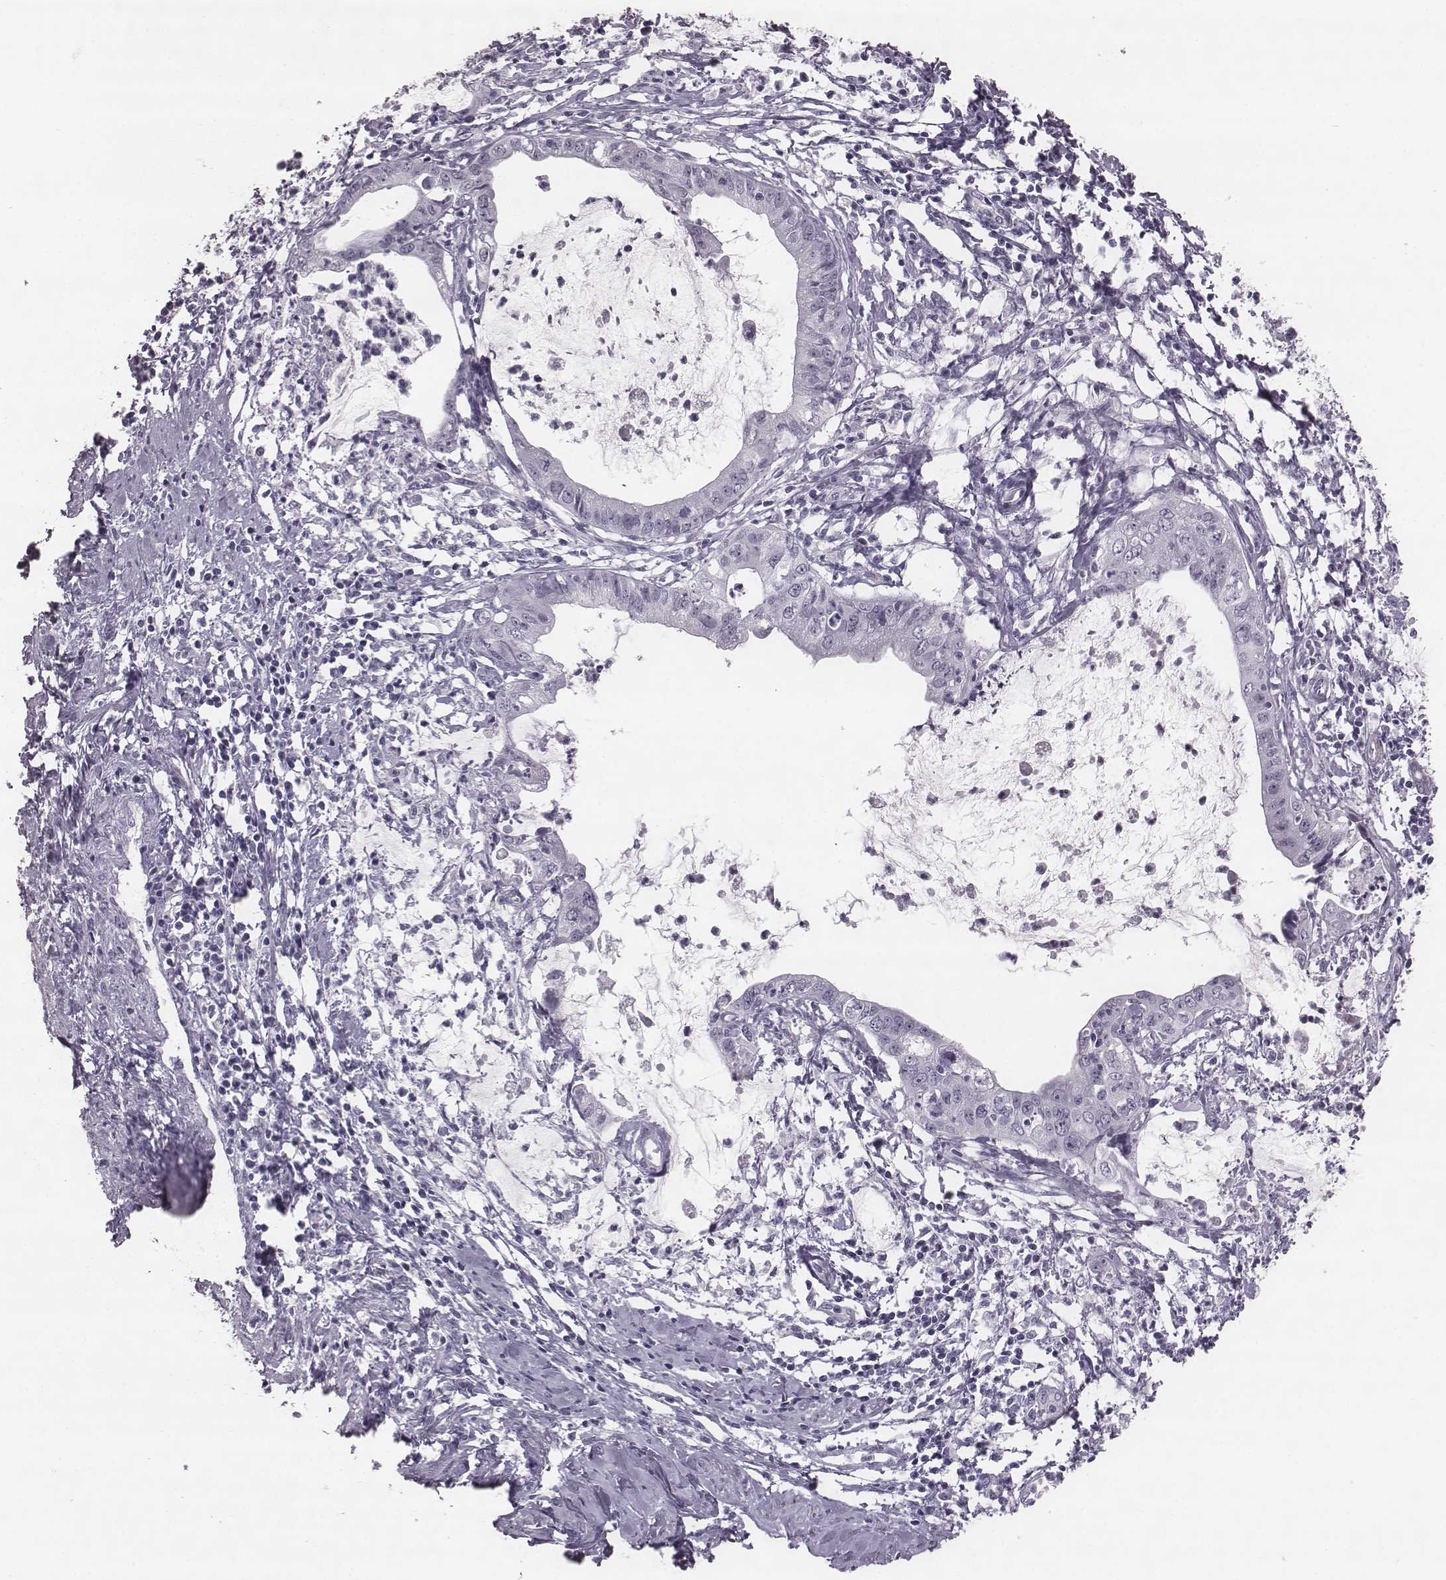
{"staining": {"intensity": "negative", "quantity": "none", "location": "none"}, "tissue": "cervical cancer", "cell_type": "Tumor cells", "image_type": "cancer", "snomed": [{"axis": "morphology", "description": "Normal tissue, NOS"}, {"axis": "morphology", "description": "Adenocarcinoma, NOS"}, {"axis": "topography", "description": "Cervix"}], "caption": "Human cervical cancer (adenocarcinoma) stained for a protein using IHC reveals no expression in tumor cells.", "gene": "PDE8B", "patient": {"sex": "female", "age": 38}}